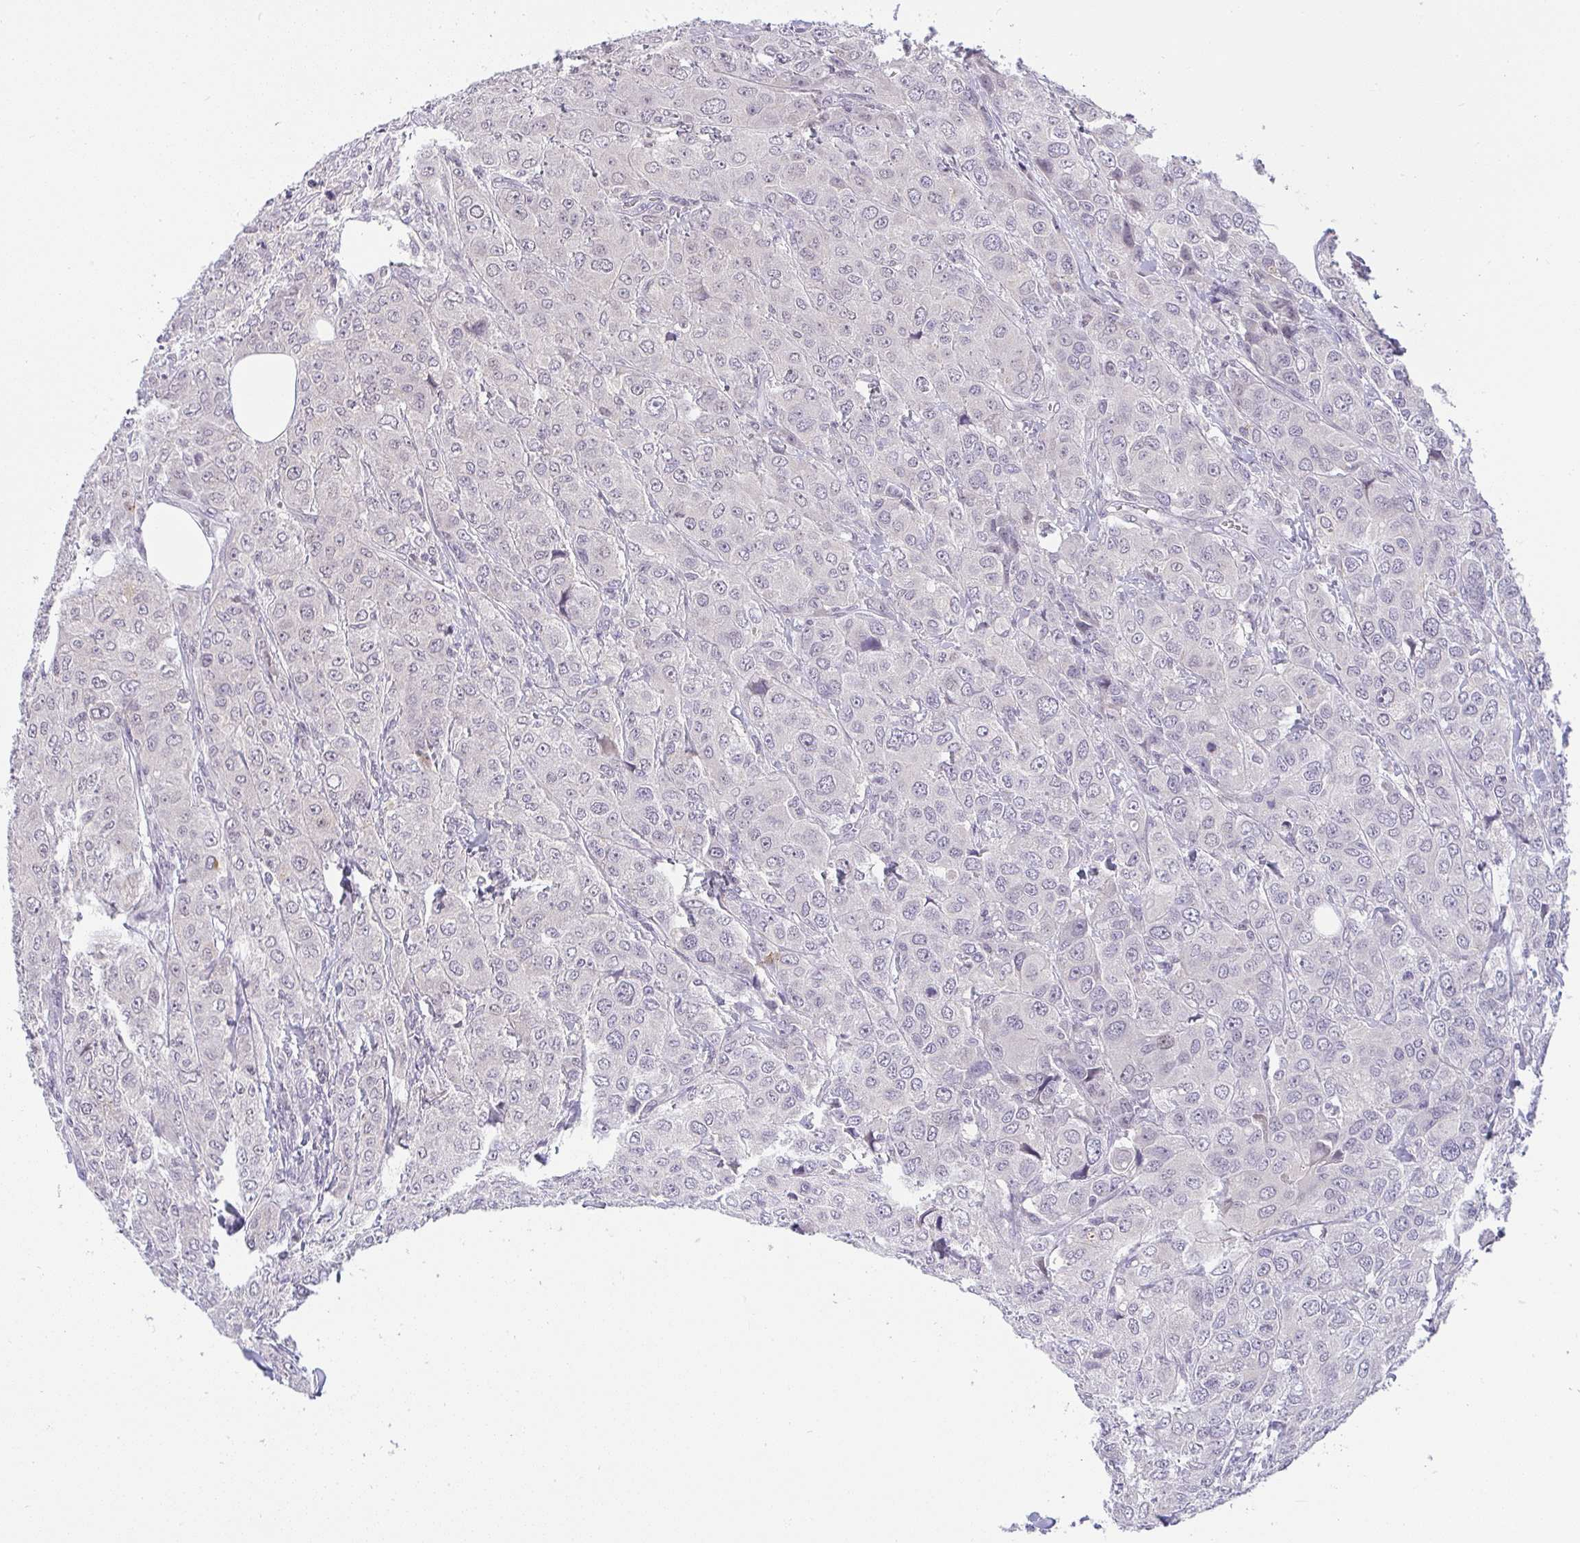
{"staining": {"intensity": "negative", "quantity": "none", "location": "none"}, "tissue": "breast cancer", "cell_type": "Tumor cells", "image_type": "cancer", "snomed": [{"axis": "morphology", "description": "Duct carcinoma"}, {"axis": "topography", "description": "Breast"}], "caption": "IHC photomicrograph of neoplastic tissue: invasive ductal carcinoma (breast) stained with DAB (3,3'-diaminobenzidine) demonstrates no significant protein staining in tumor cells.", "gene": "CACNA1S", "patient": {"sex": "female", "age": 43}}